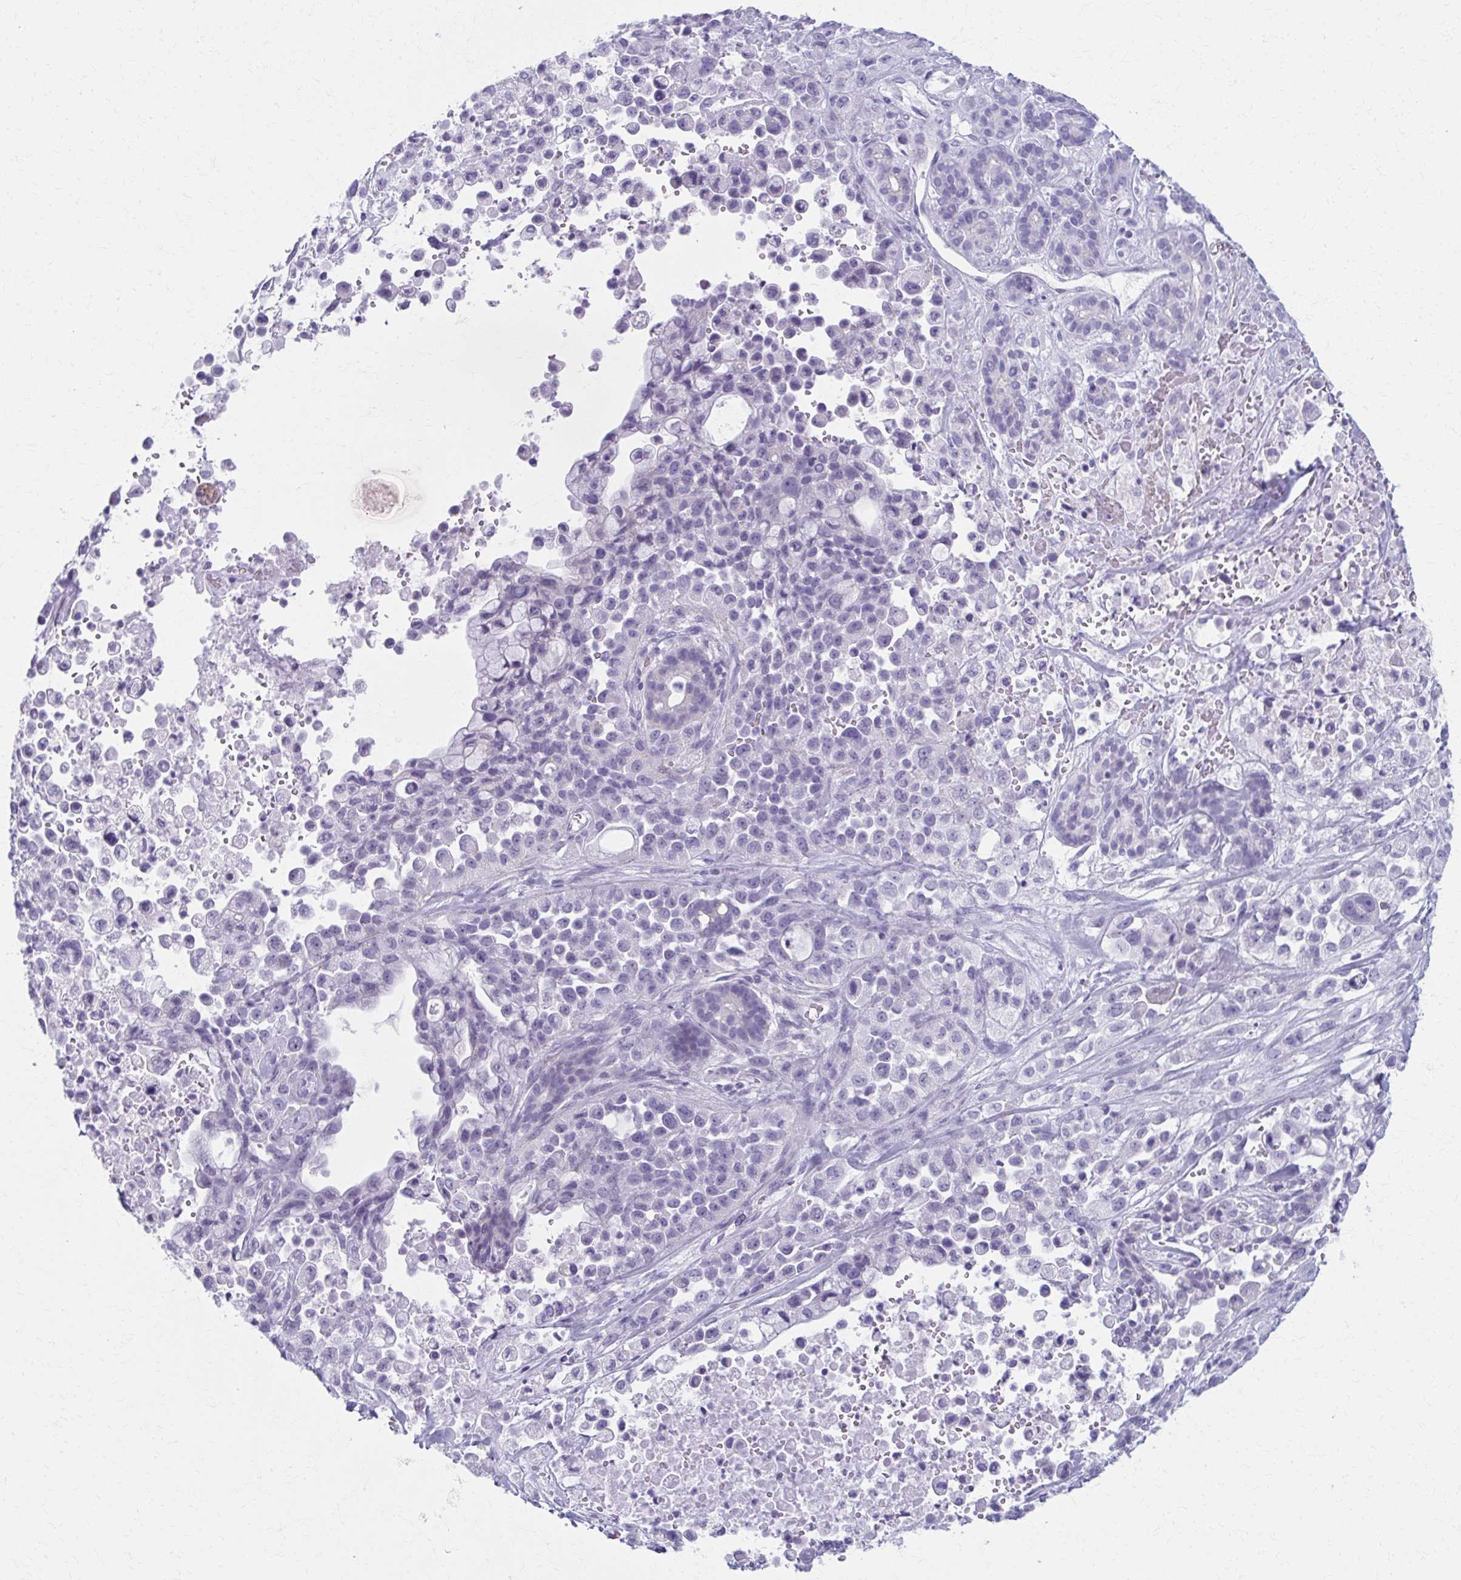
{"staining": {"intensity": "negative", "quantity": "none", "location": "none"}, "tissue": "pancreatic cancer", "cell_type": "Tumor cells", "image_type": "cancer", "snomed": [{"axis": "morphology", "description": "Adenocarcinoma, NOS"}, {"axis": "topography", "description": "Pancreas"}], "caption": "There is no significant expression in tumor cells of pancreatic adenocarcinoma. (Brightfield microscopy of DAB (3,3'-diaminobenzidine) immunohistochemistry (IHC) at high magnification).", "gene": "MPLKIP", "patient": {"sex": "male", "age": 44}}